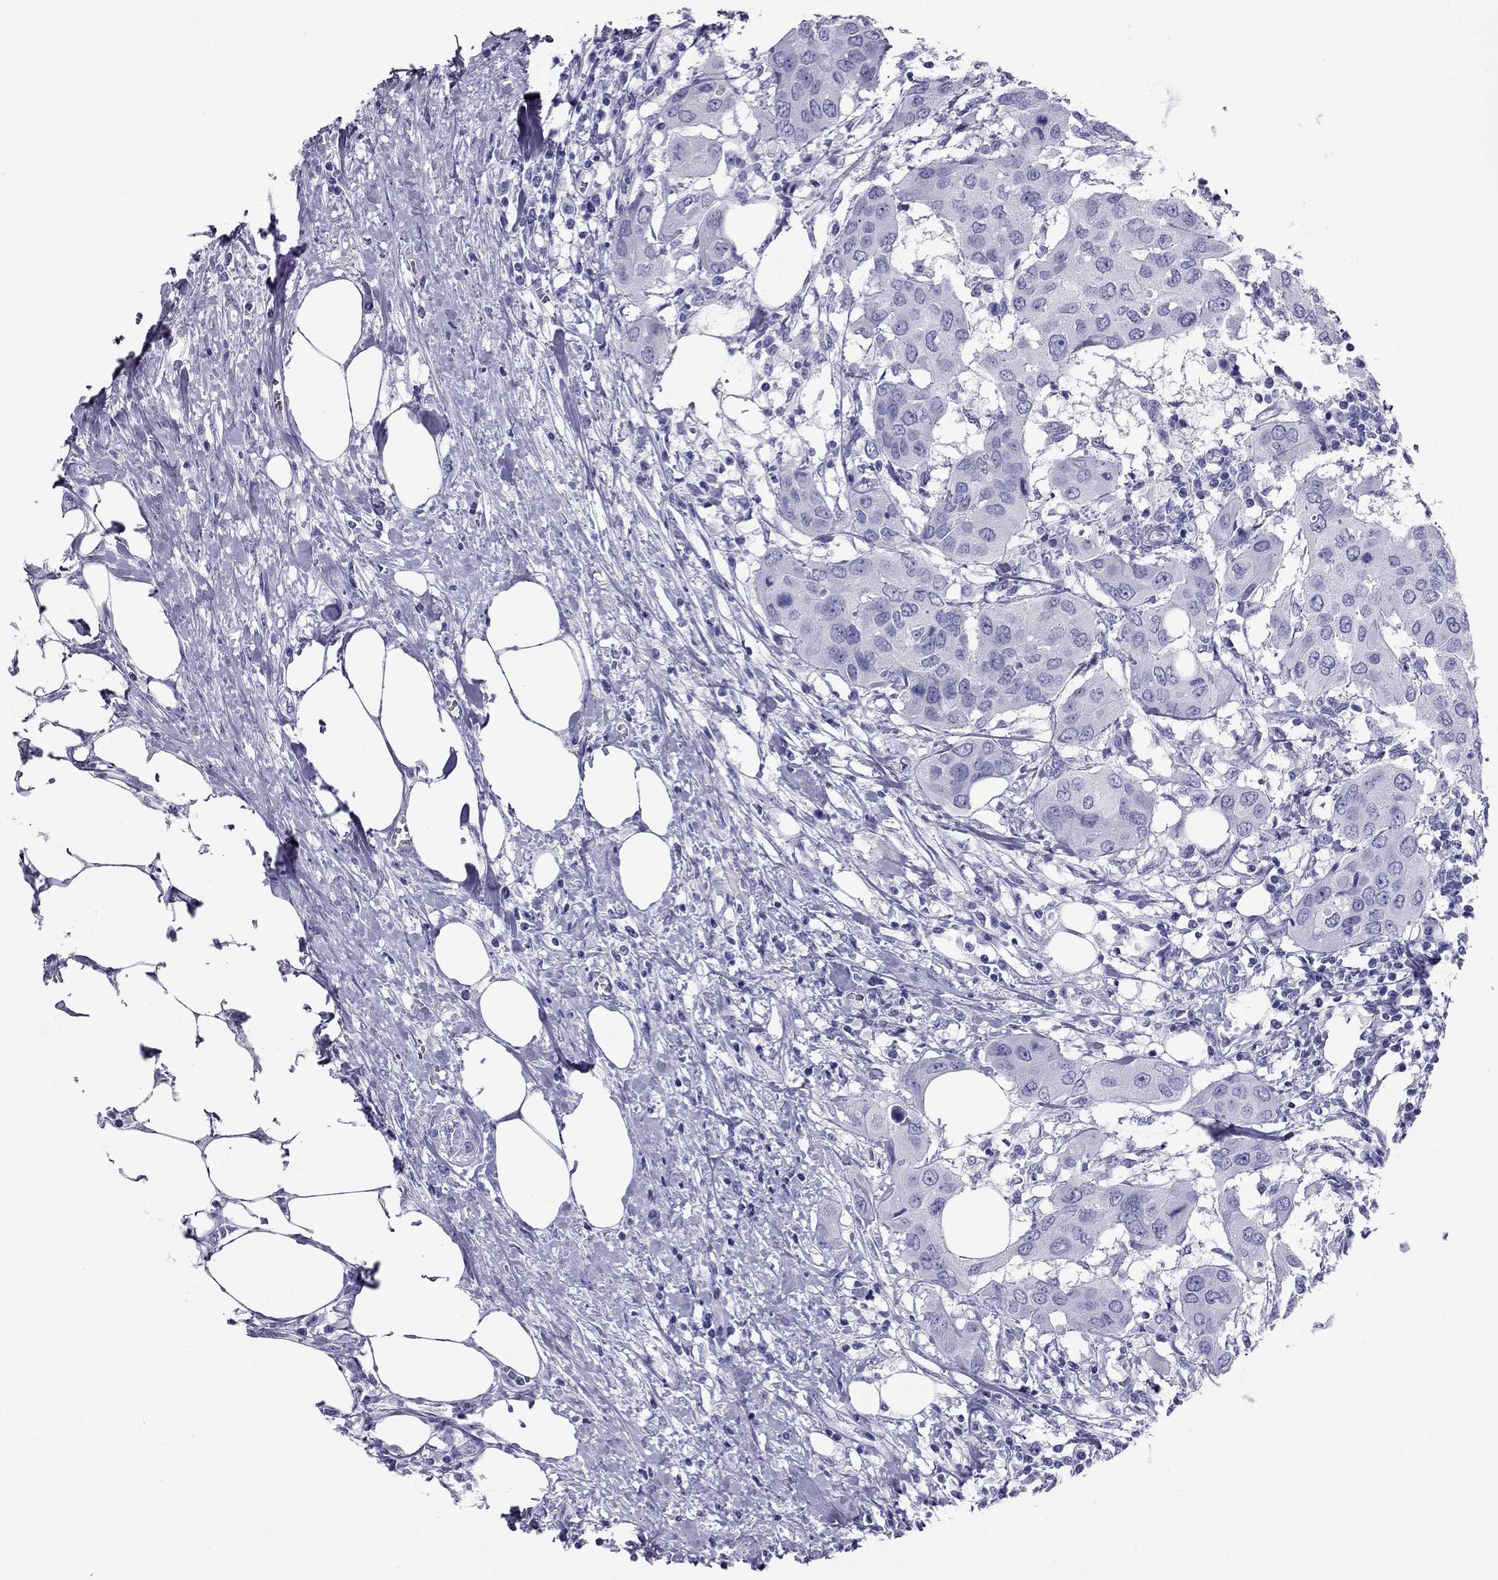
{"staining": {"intensity": "negative", "quantity": "none", "location": "none"}, "tissue": "urothelial cancer", "cell_type": "Tumor cells", "image_type": "cancer", "snomed": [{"axis": "morphology", "description": "Urothelial carcinoma, NOS"}, {"axis": "morphology", "description": "Urothelial carcinoma, High grade"}, {"axis": "topography", "description": "Urinary bladder"}], "caption": "DAB (3,3'-diaminobenzidine) immunohistochemical staining of high-grade urothelial carcinoma demonstrates no significant expression in tumor cells.", "gene": "PDE6A", "patient": {"sex": "male", "age": 63}}